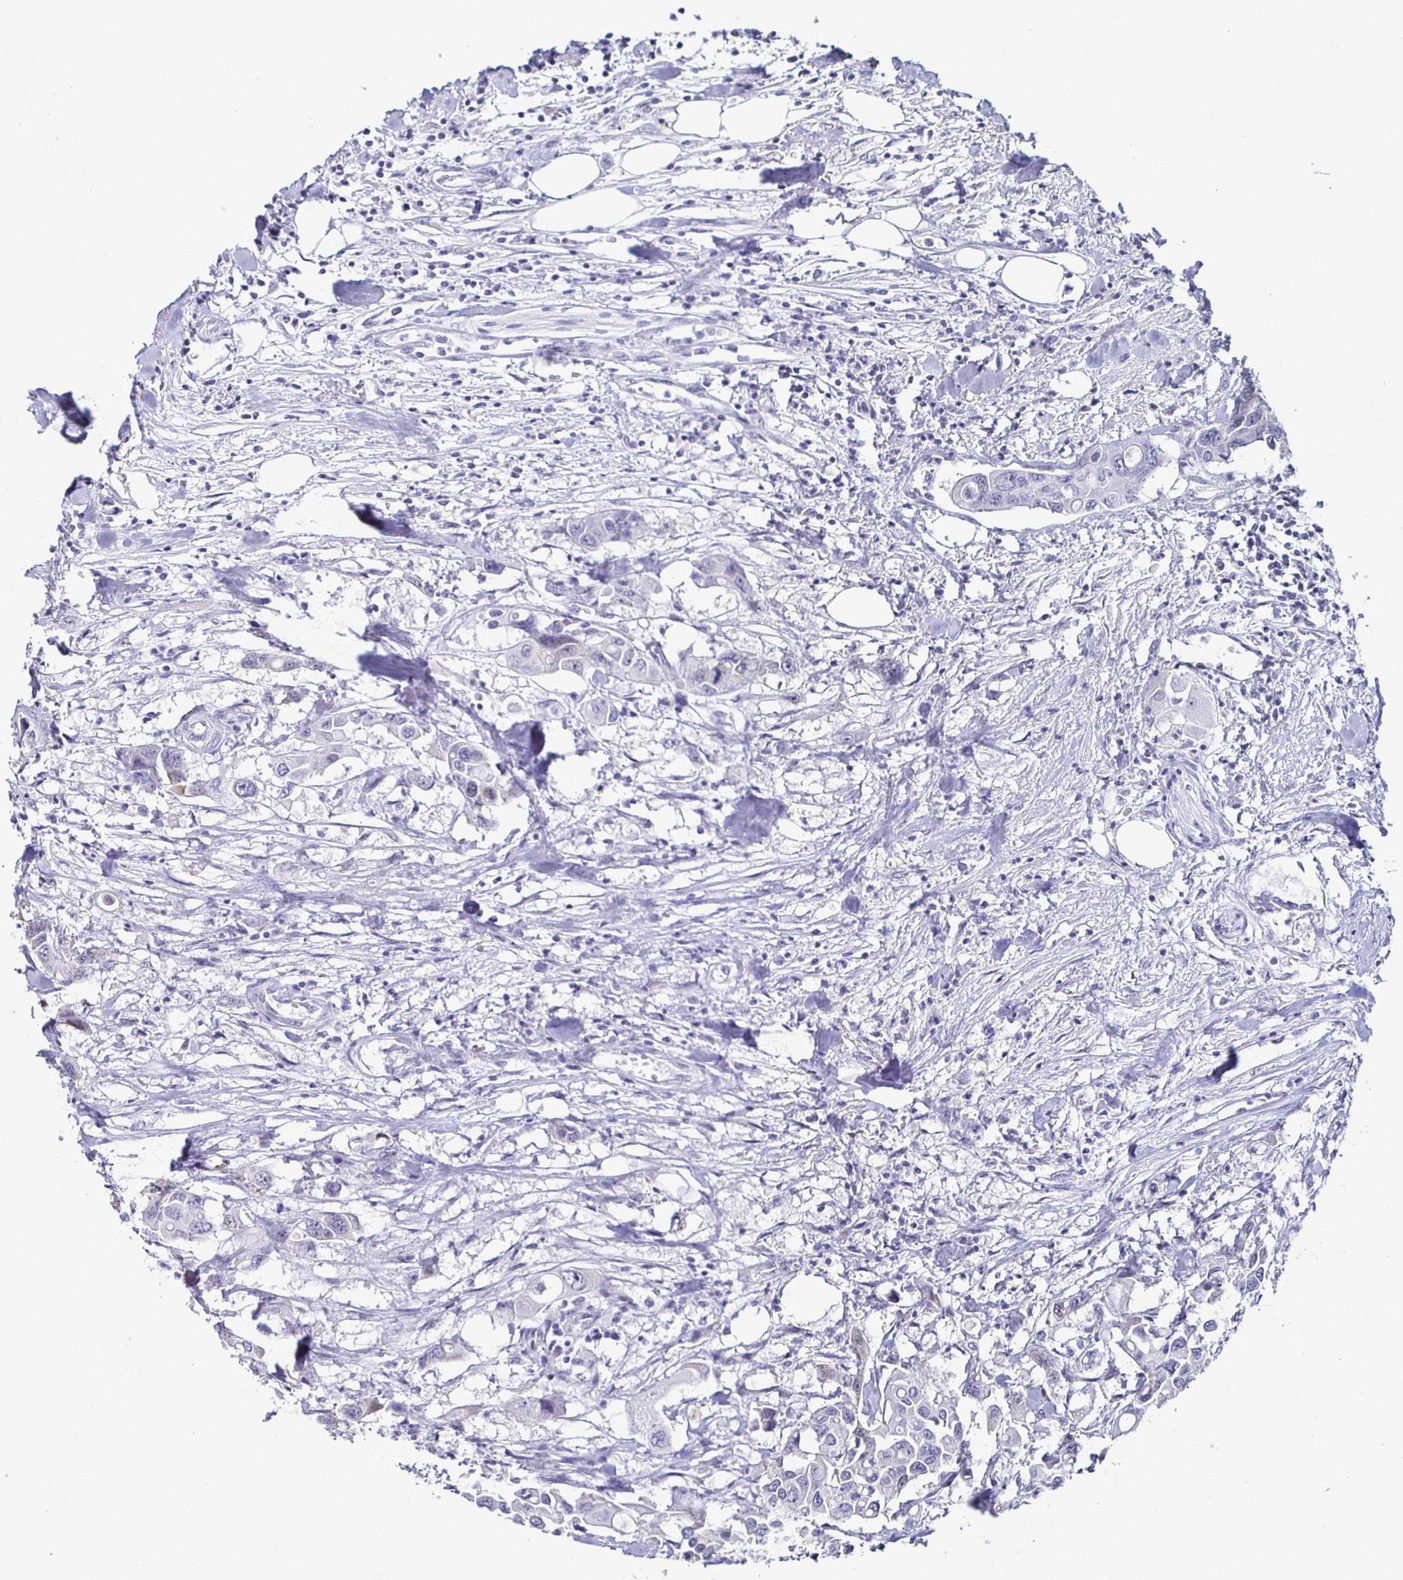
{"staining": {"intensity": "negative", "quantity": "none", "location": "none"}, "tissue": "colorectal cancer", "cell_type": "Tumor cells", "image_type": "cancer", "snomed": [{"axis": "morphology", "description": "Adenocarcinoma, NOS"}, {"axis": "topography", "description": "Colon"}], "caption": "Immunohistochemistry micrograph of human adenocarcinoma (colorectal) stained for a protein (brown), which shows no positivity in tumor cells. (DAB (3,3'-diaminobenzidine) immunohistochemistry, high magnification).", "gene": "DDX39B", "patient": {"sex": "male", "age": 77}}